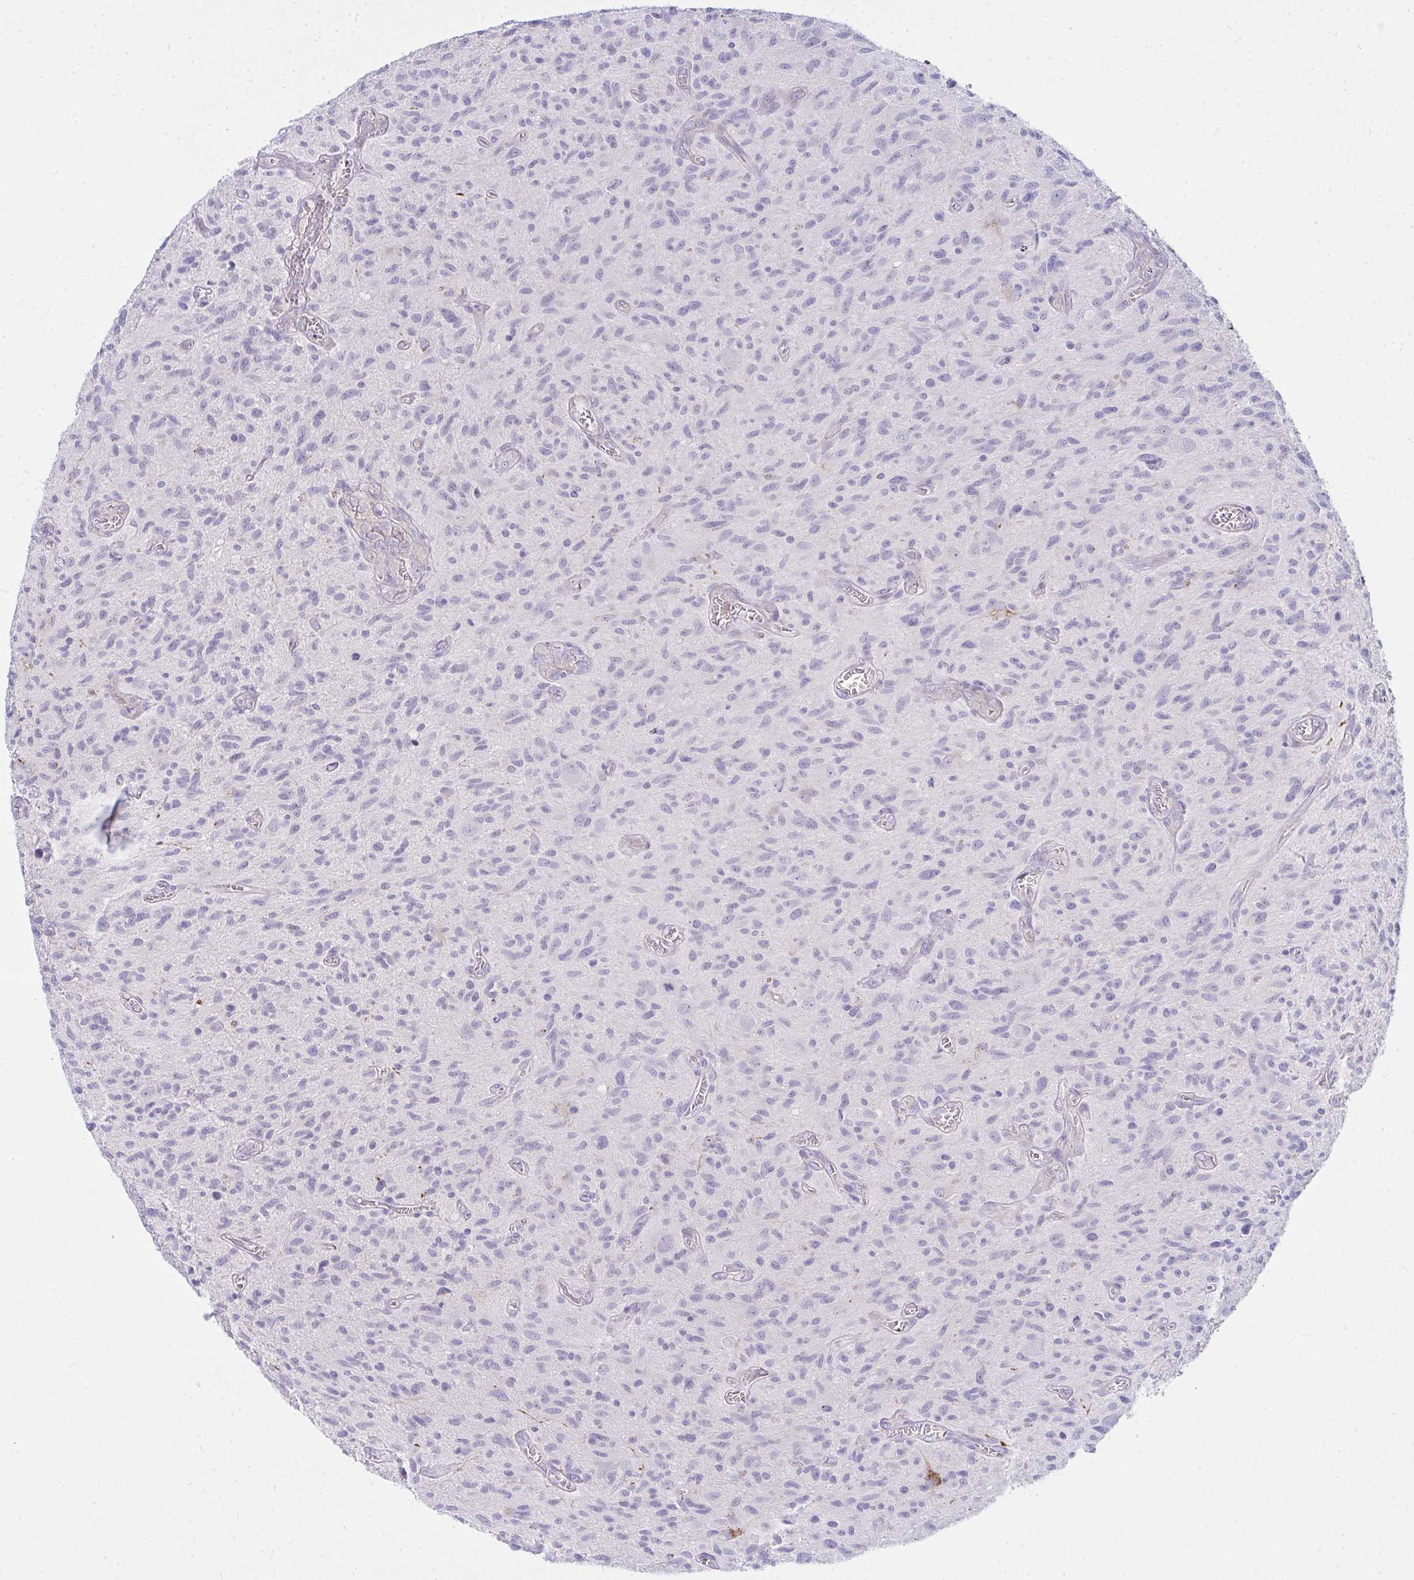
{"staining": {"intensity": "negative", "quantity": "none", "location": "none"}, "tissue": "glioma", "cell_type": "Tumor cells", "image_type": "cancer", "snomed": [{"axis": "morphology", "description": "Glioma, malignant, High grade"}, {"axis": "topography", "description": "Brain"}], "caption": "A micrograph of human malignant glioma (high-grade) is negative for staining in tumor cells.", "gene": "LRRC36", "patient": {"sex": "male", "age": 75}}